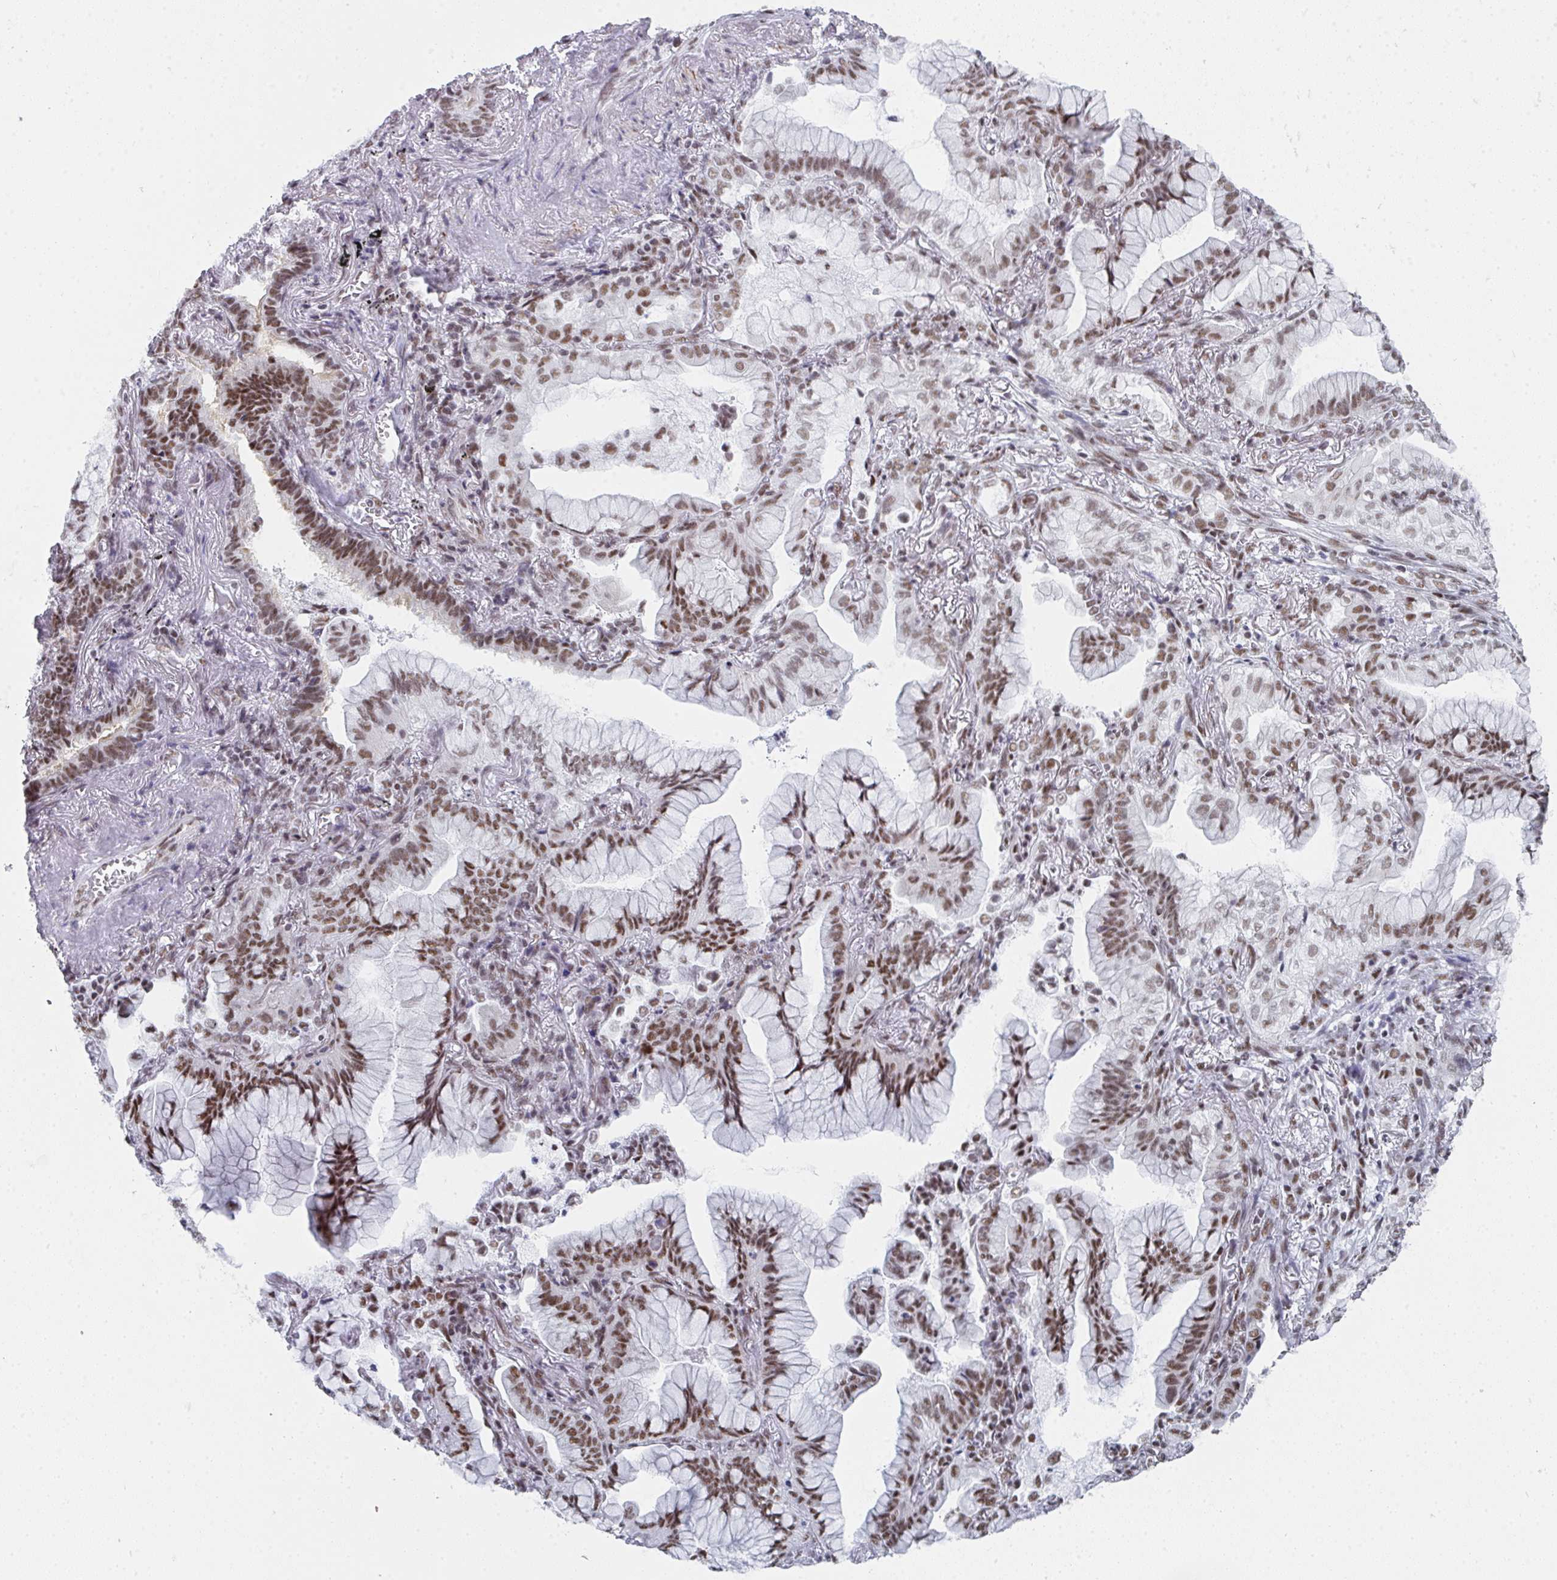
{"staining": {"intensity": "moderate", "quantity": ">75%", "location": "nuclear"}, "tissue": "lung cancer", "cell_type": "Tumor cells", "image_type": "cancer", "snomed": [{"axis": "morphology", "description": "Adenocarcinoma, NOS"}, {"axis": "topography", "description": "Lung"}], "caption": "Brown immunohistochemical staining in human lung cancer exhibits moderate nuclear positivity in approximately >75% of tumor cells.", "gene": "SNRNP70", "patient": {"sex": "male", "age": 77}}